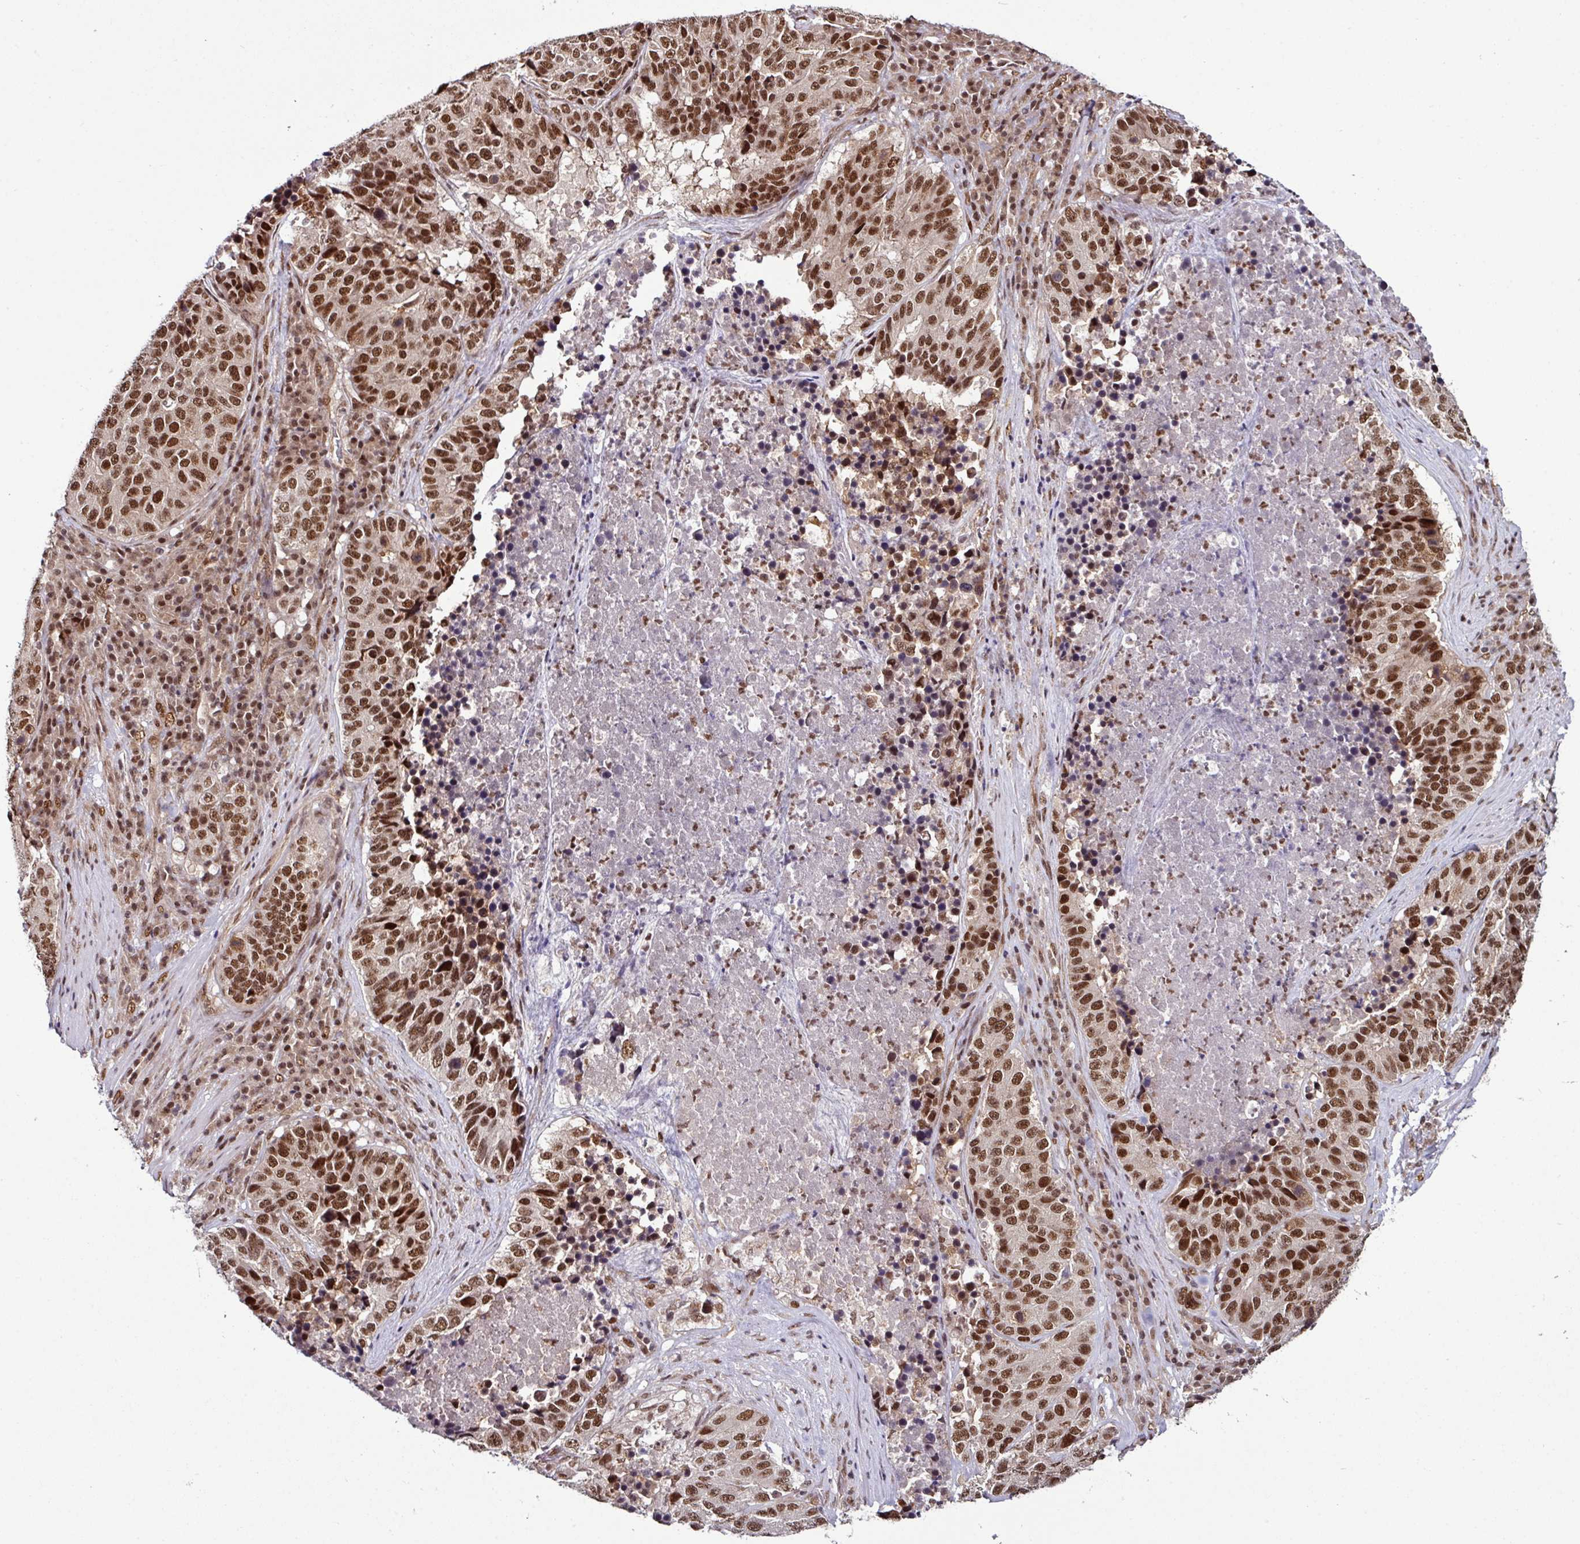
{"staining": {"intensity": "moderate", "quantity": ">75%", "location": "nuclear"}, "tissue": "stomach cancer", "cell_type": "Tumor cells", "image_type": "cancer", "snomed": [{"axis": "morphology", "description": "Adenocarcinoma, NOS"}, {"axis": "topography", "description": "Stomach"}], "caption": "Stomach adenocarcinoma was stained to show a protein in brown. There is medium levels of moderate nuclear positivity in approximately >75% of tumor cells.", "gene": "MORF4L2", "patient": {"sex": "male", "age": 71}}